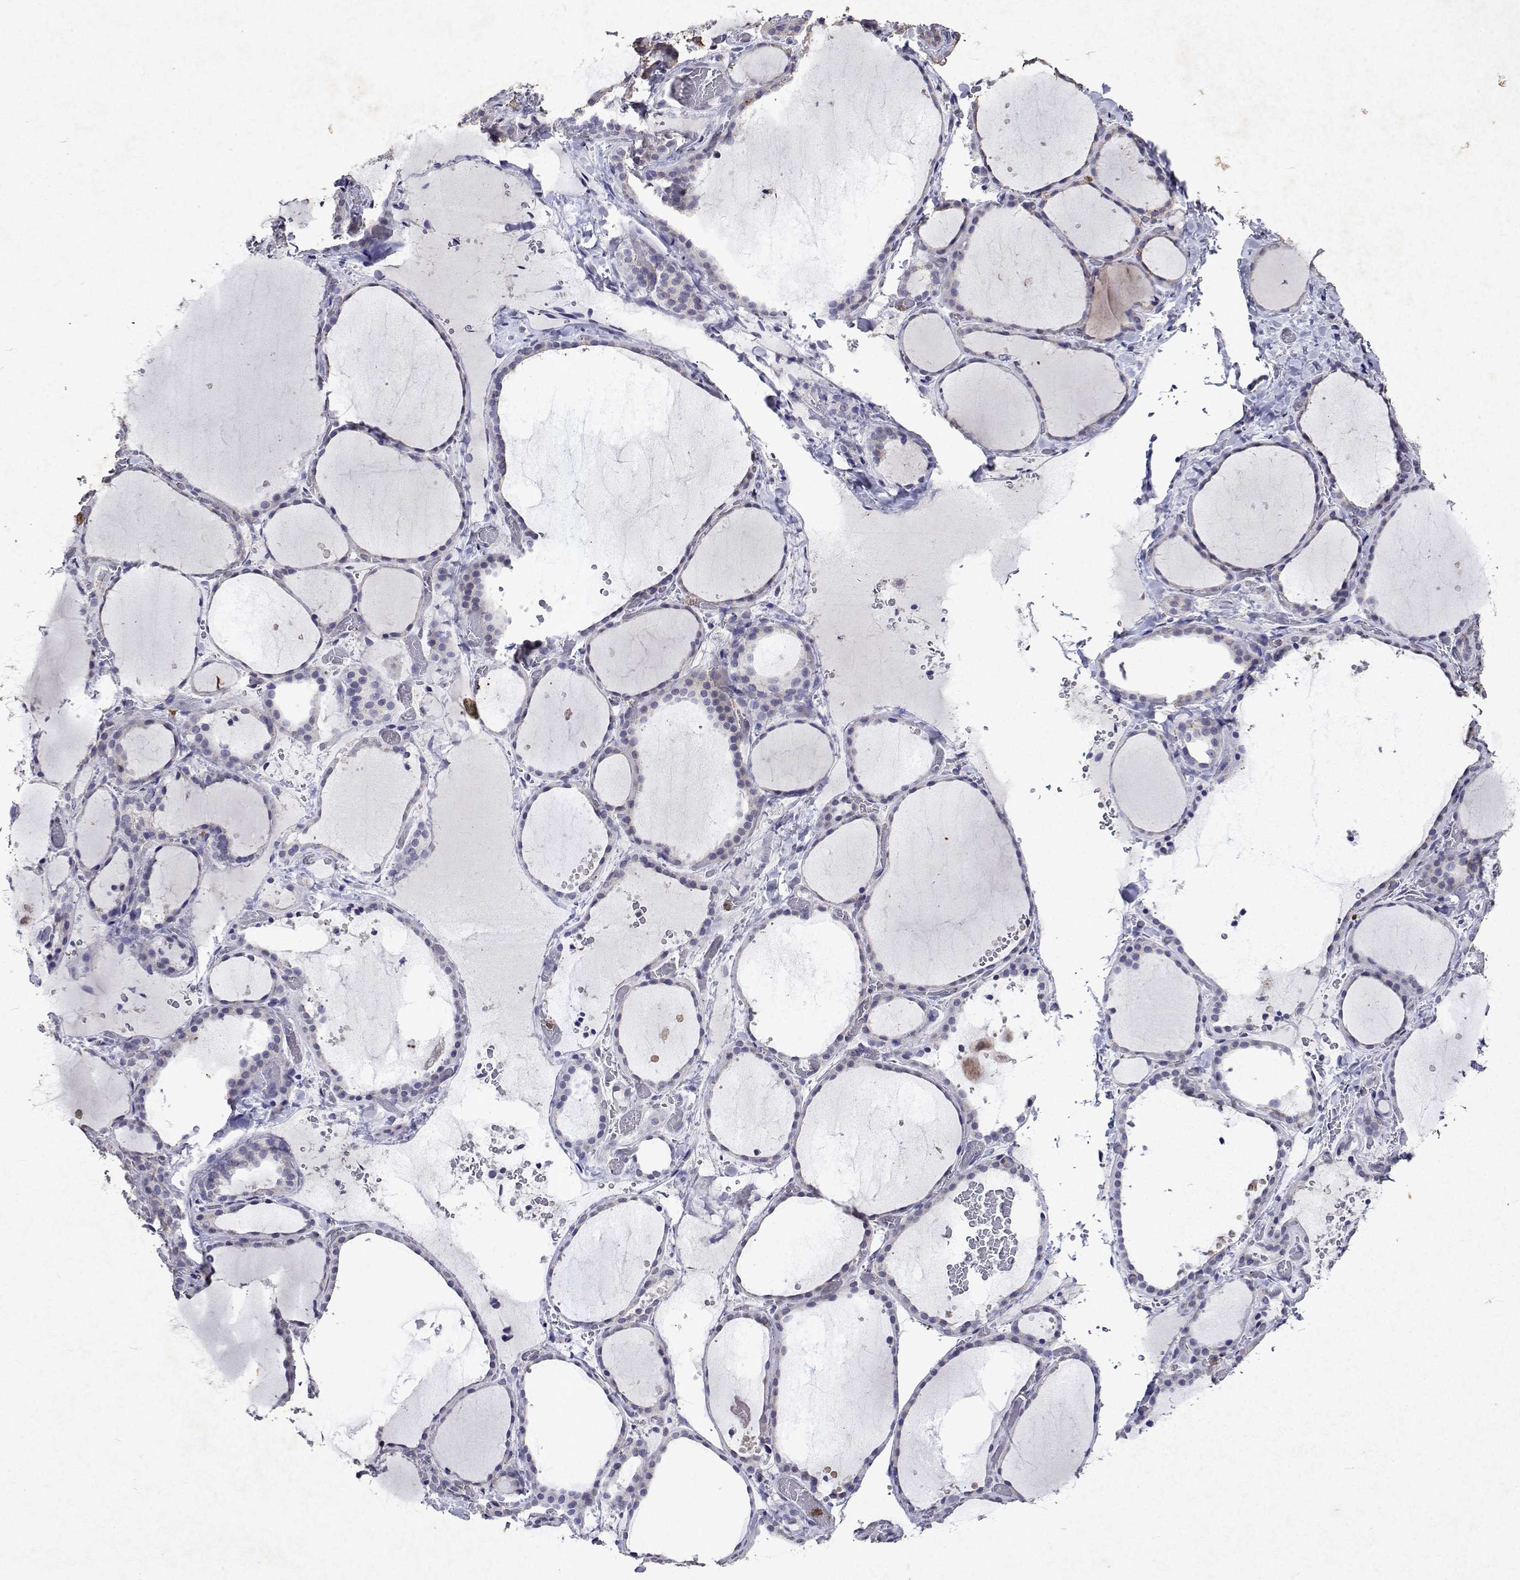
{"staining": {"intensity": "moderate", "quantity": "25%-75%", "location": "cytoplasmic/membranous"}, "tissue": "thyroid gland", "cell_type": "Glandular cells", "image_type": "normal", "snomed": [{"axis": "morphology", "description": "Normal tissue, NOS"}, {"axis": "topography", "description": "Thyroid gland"}], "caption": "Brown immunohistochemical staining in normal human thyroid gland demonstrates moderate cytoplasmic/membranous positivity in approximately 25%-75% of glandular cells. The protein of interest is stained brown, and the nuclei are stained in blue (DAB (3,3'-diaminobenzidine) IHC with brightfield microscopy, high magnification).", "gene": "DUSP28", "patient": {"sex": "female", "age": 36}}